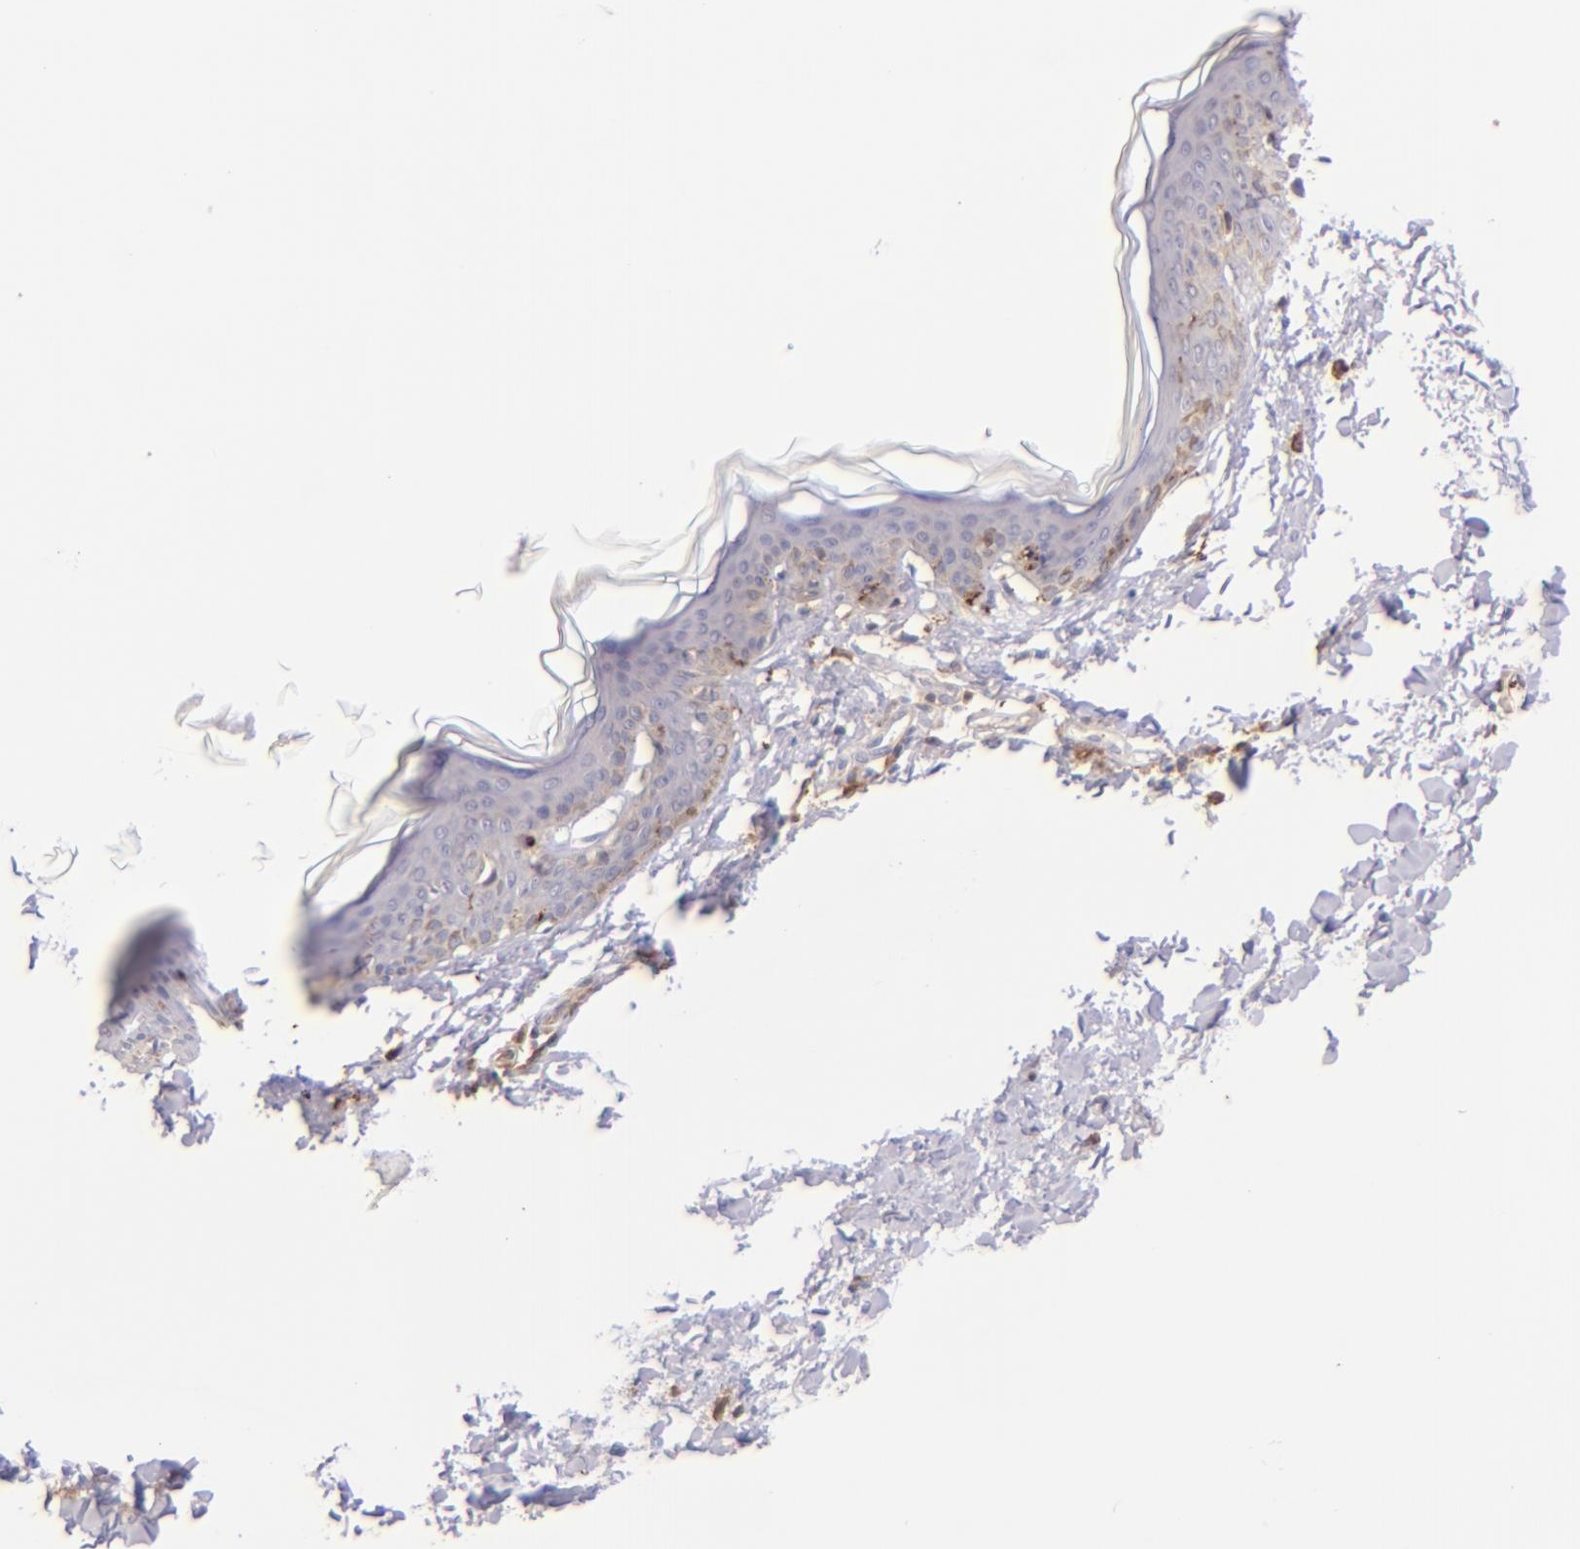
{"staining": {"intensity": "negative", "quantity": "none", "location": "none"}, "tissue": "skin", "cell_type": "Fibroblasts", "image_type": "normal", "snomed": [{"axis": "morphology", "description": "Normal tissue, NOS"}, {"axis": "topography", "description": "Skin"}], "caption": "Histopathology image shows no protein staining in fibroblasts of benign skin. (DAB (3,3'-diaminobenzidine) IHC visualized using brightfield microscopy, high magnification).", "gene": "BTK", "patient": {"sex": "female", "age": 17}}